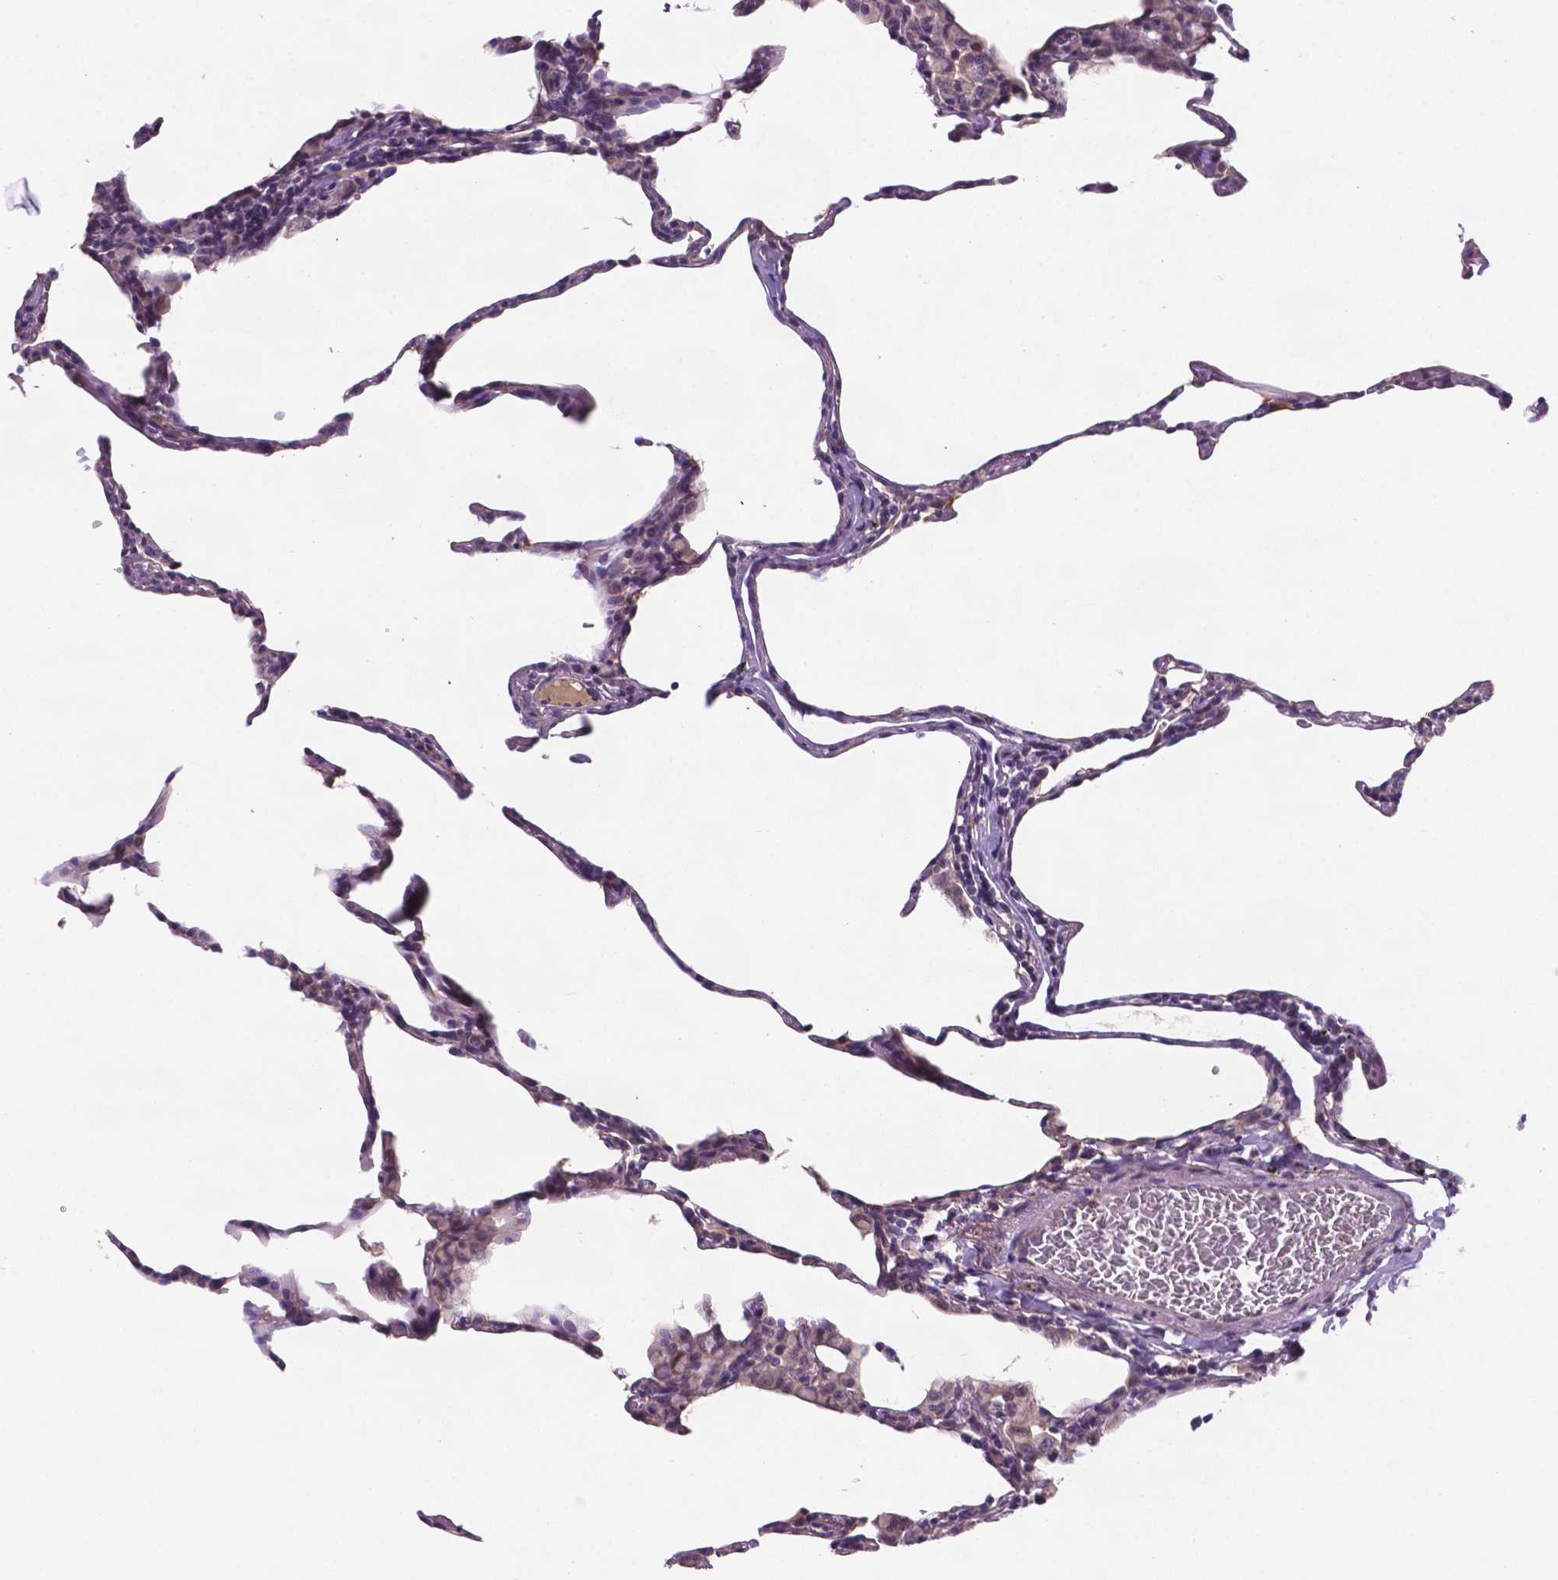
{"staining": {"intensity": "negative", "quantity": "none", "location": "none"}, "tissue": "lung", "cell_type": "Alveolar cells", "image_type": "normal", "snomed": [{"axis": "morphology", "description": "Normal tissue, NOS"}, {"axis": "topography", "description": "Lung"}], "caption": "Protein analysis of normal lung demonstrates no significant staining in alveolar cells.", "gene": "TM4SF20", "patient": {"sex": "female", "age": 57}}